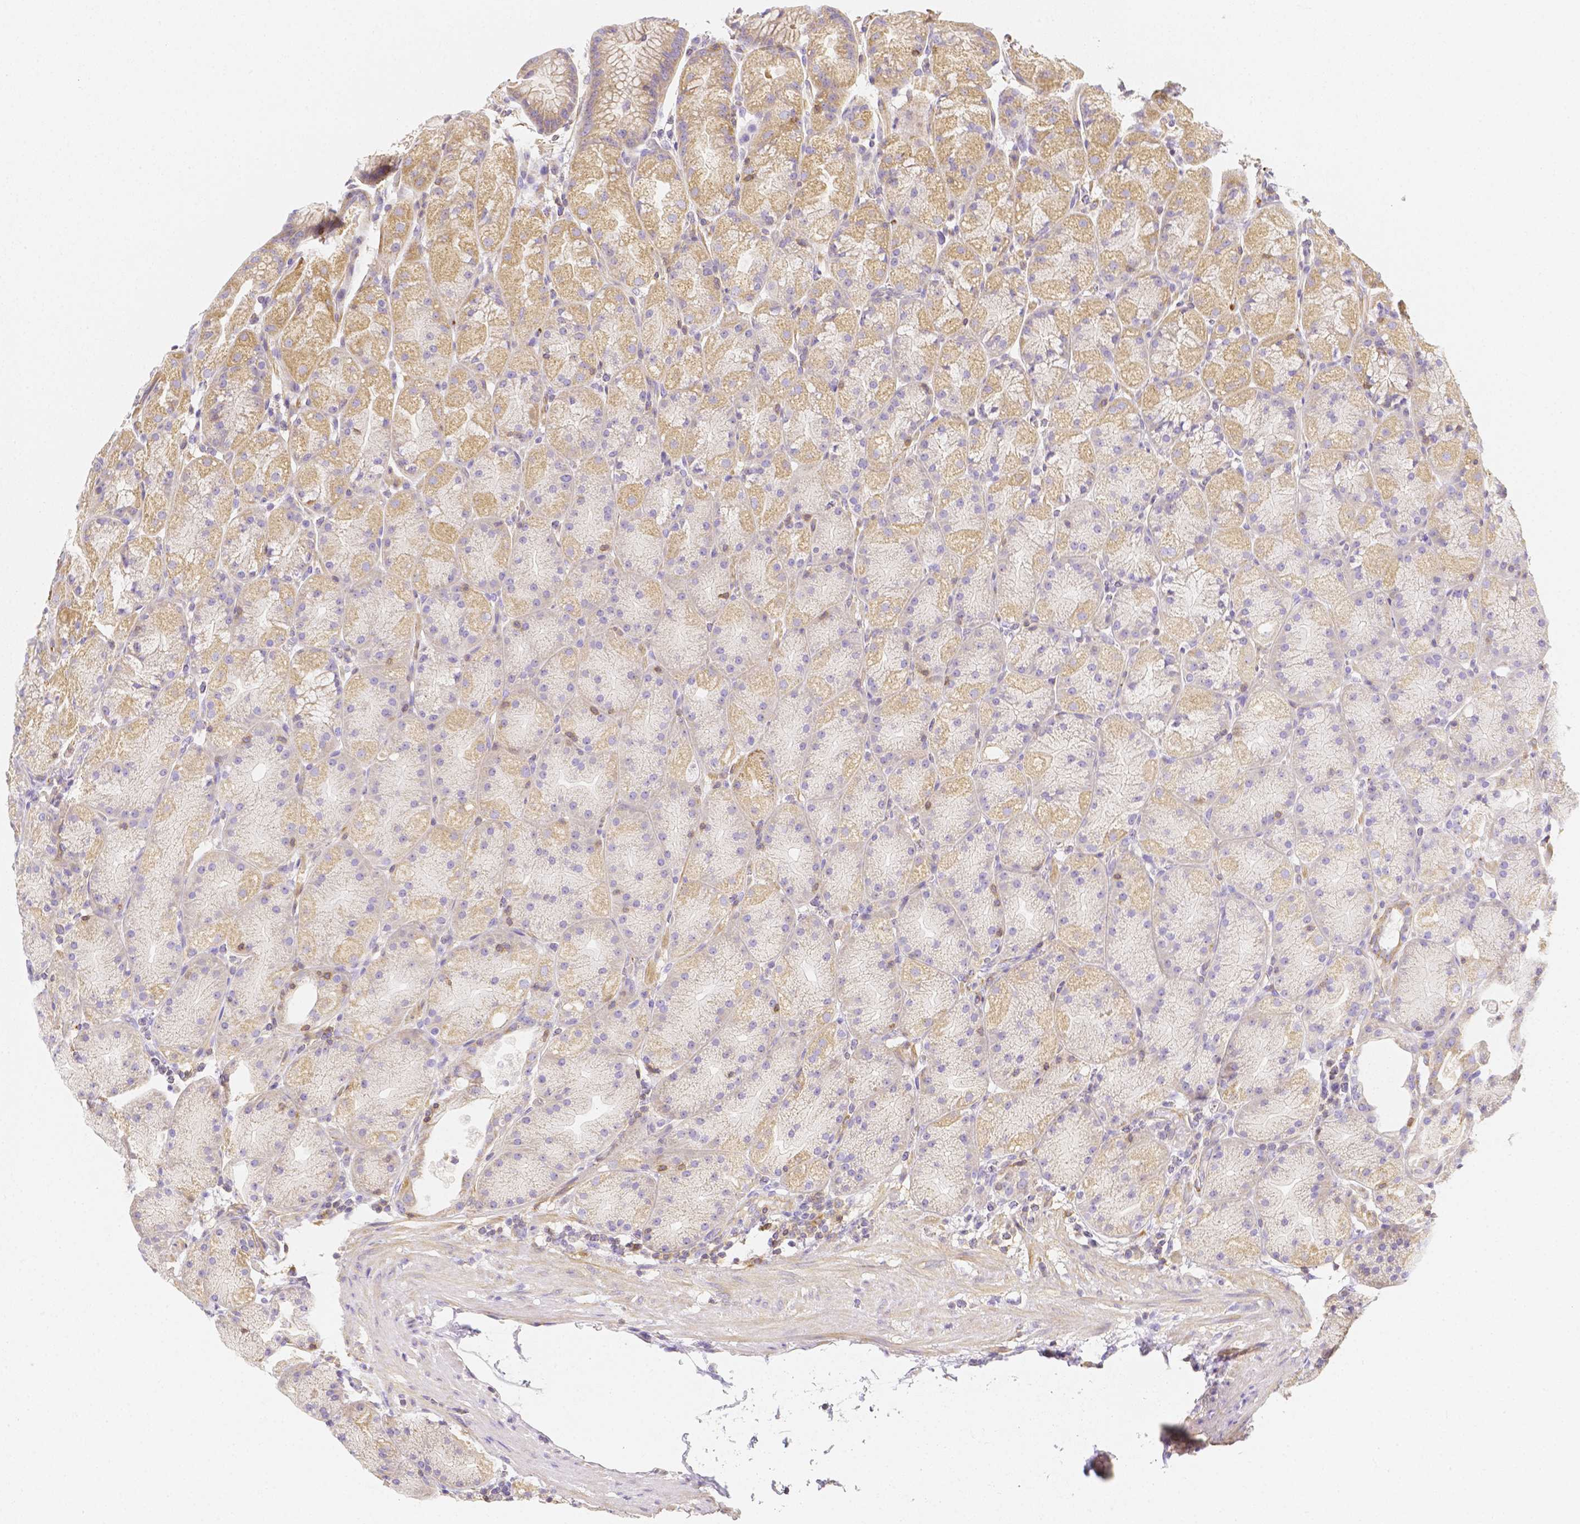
{"staining": {"intensity": "weak", "quantity": "25%-75%", "location": "cytoplasmic/membranous"}, "tissue": "stomach", "cell_type": "Glandular cells", "image_type": "normal", "snomed": [{"axis": "morphology", "description": "Normal tissue, NOS"}, {"axis": "topography", "description": "Stomach, upper"}, {"axis": "topography", "description": "Stomach"}], "caption": "Normal stomach shows weak cytoplasmic/membranous staining in approximately 25%-75% of glandular cells.", "gene": "ASAH2B", "patient": {"sex": "male", "age": 48}}